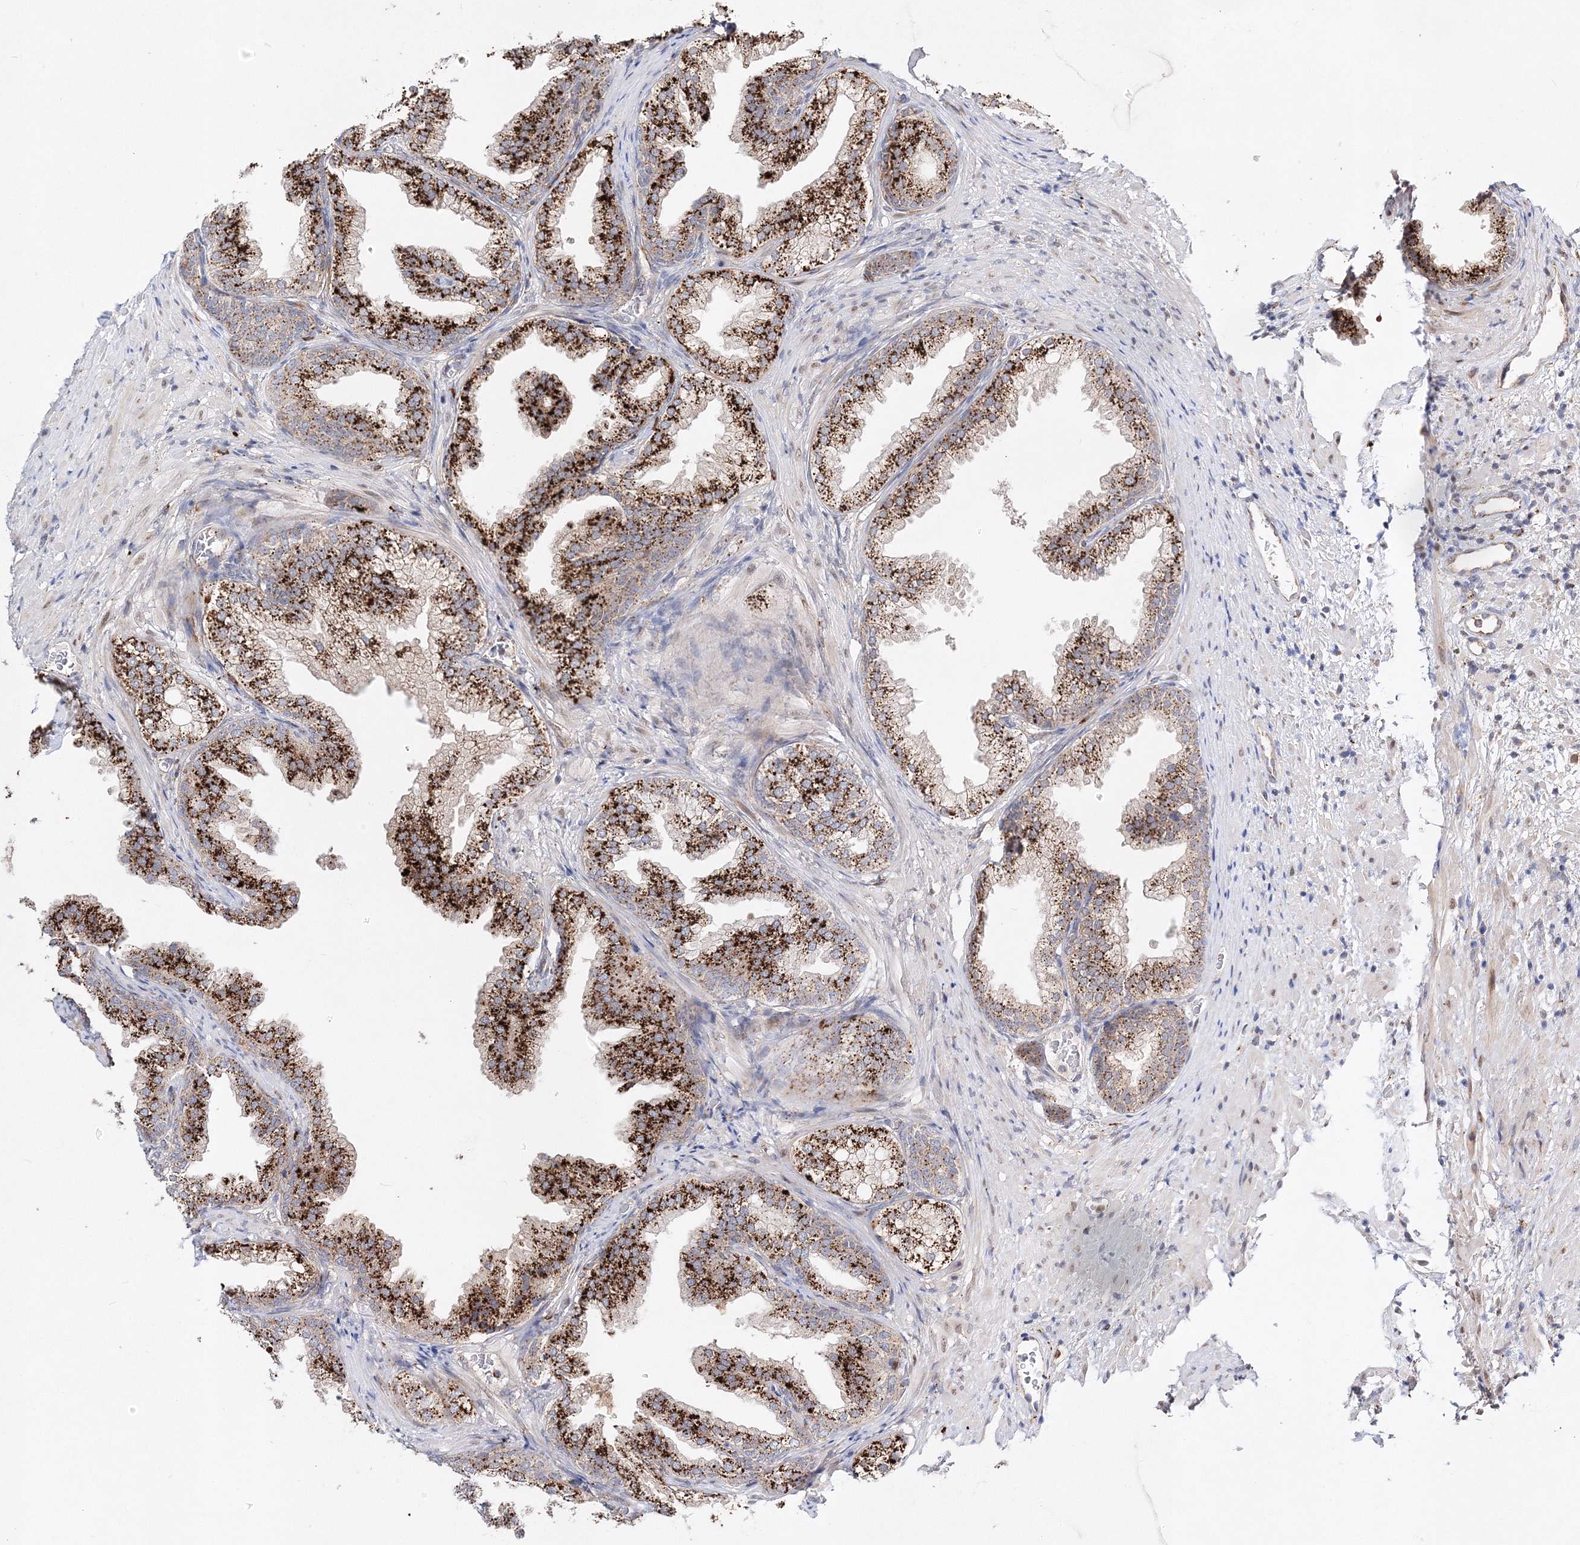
{"staining": {"intensity": "strong", "quantity": ">75%", "location": "cytoplasmic/membranous"}, "tissue": "prostate", "cell_type": "Glandular cells", "image_type": "normal", "snomed": [{"axis": "morphology", "description": "Normal tissue, NOS"}, {"axis": "topography", "description": "Prostate"}], "caption": "Strong cytoplasmic/membranous expression for a protein is identified in about >75% of glandular cells of benign prostate using immunohistochemistry (IHC).", "gene": "C3orf38", "patient": {"sex": "male", "age": 76}}